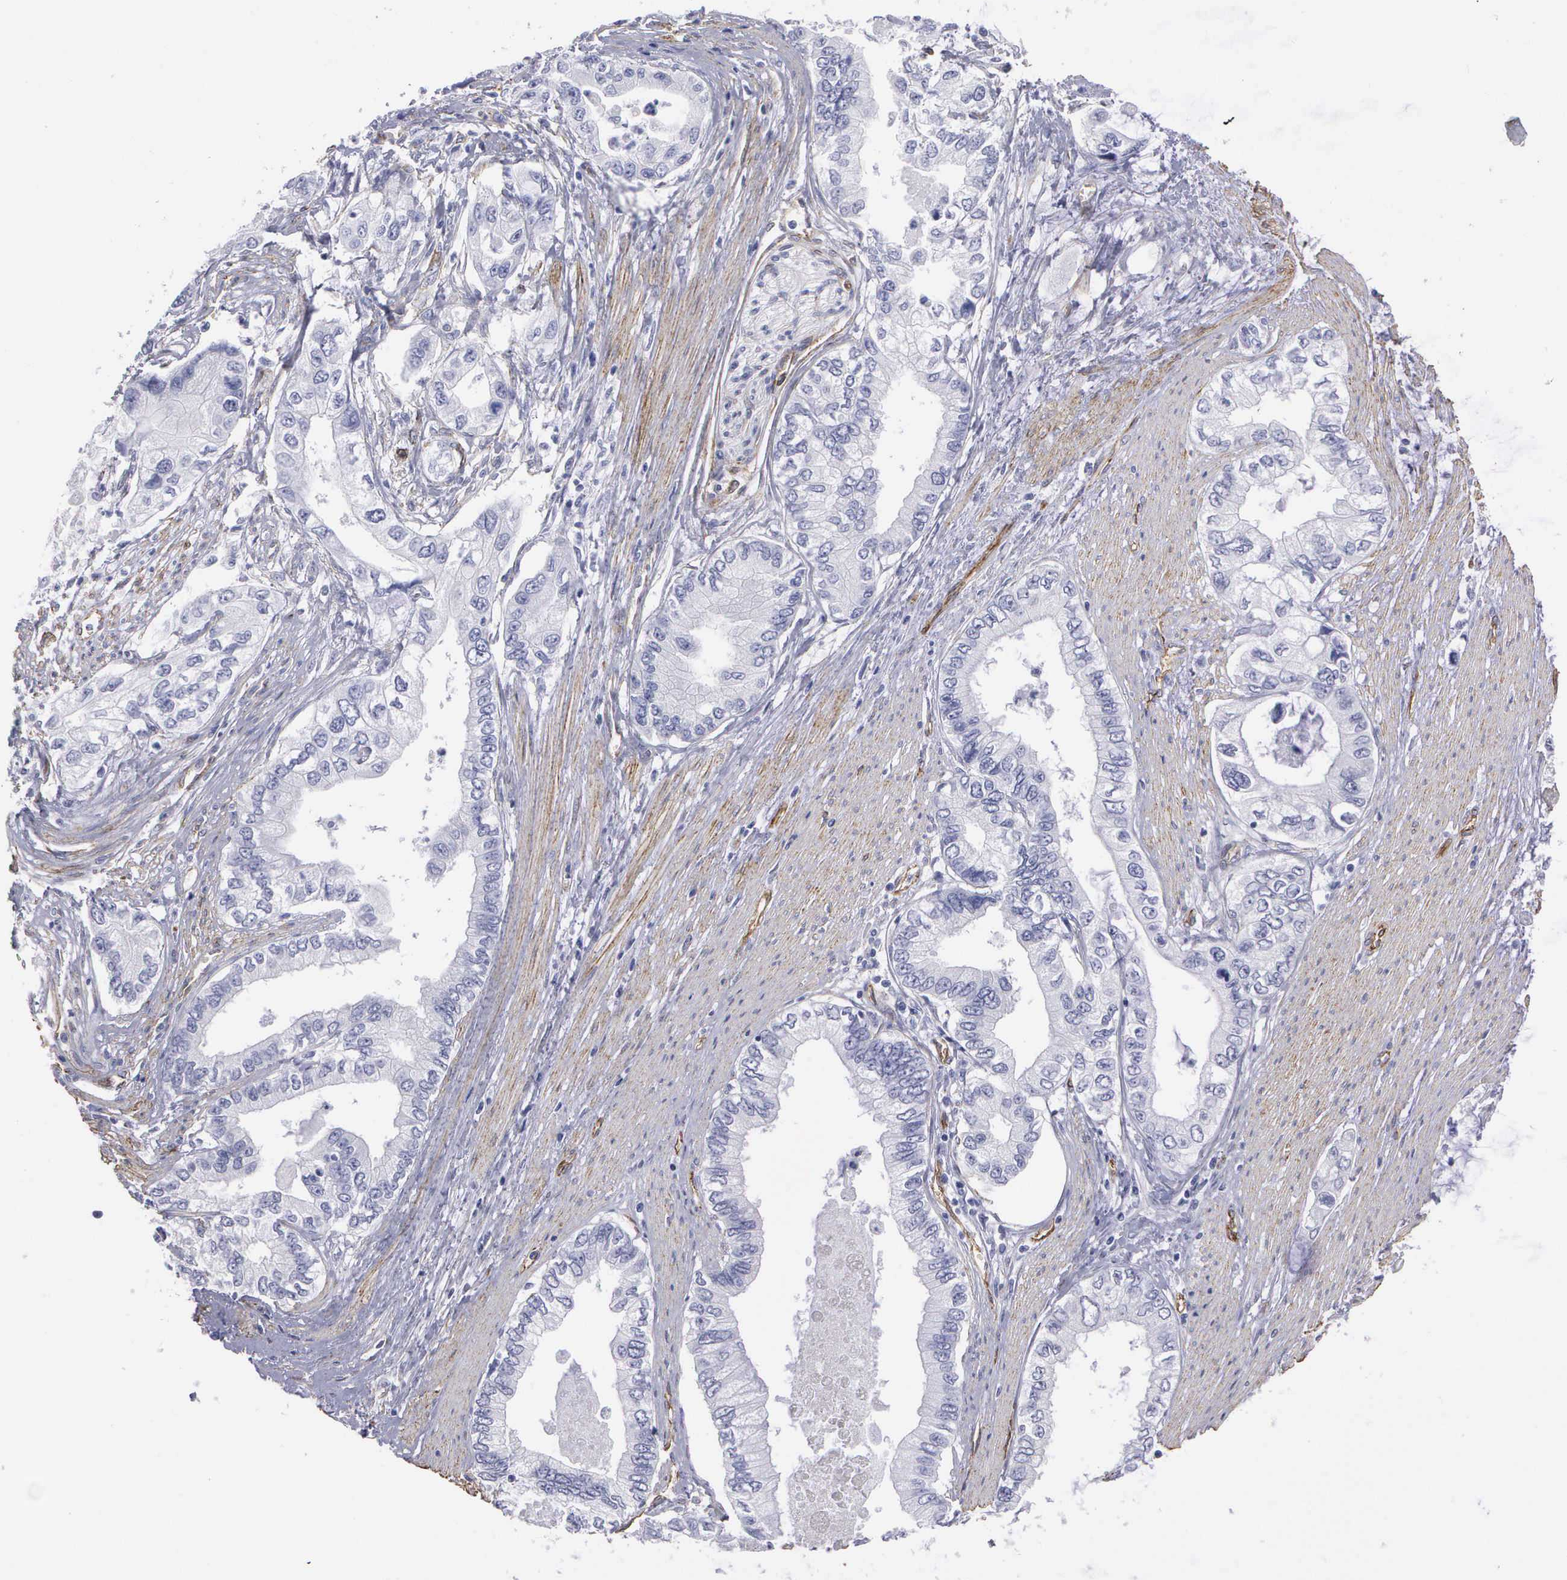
{"staining": {"intensity": "negative", "quantity": "none", "location": "none"}, "tissue": "pancreatic cancer", "cell_type": "Tumor cells", "image_type": "cancer", "snomed": [{"axis": "morphology", "description": "Adenocarcinoma, NOS"}, {"axis": "topography", "description": "Pancreas"}, {"axis": "topography", "description": "Stomach, upper"}], "caption": "Immunohistochemical staining of human pancreatic cancer (adenocarcinoma) exhibits no significant staining in tumor cells.", "gene": "MAGEB10", "patient": {"sex": "male", "age": 77}}